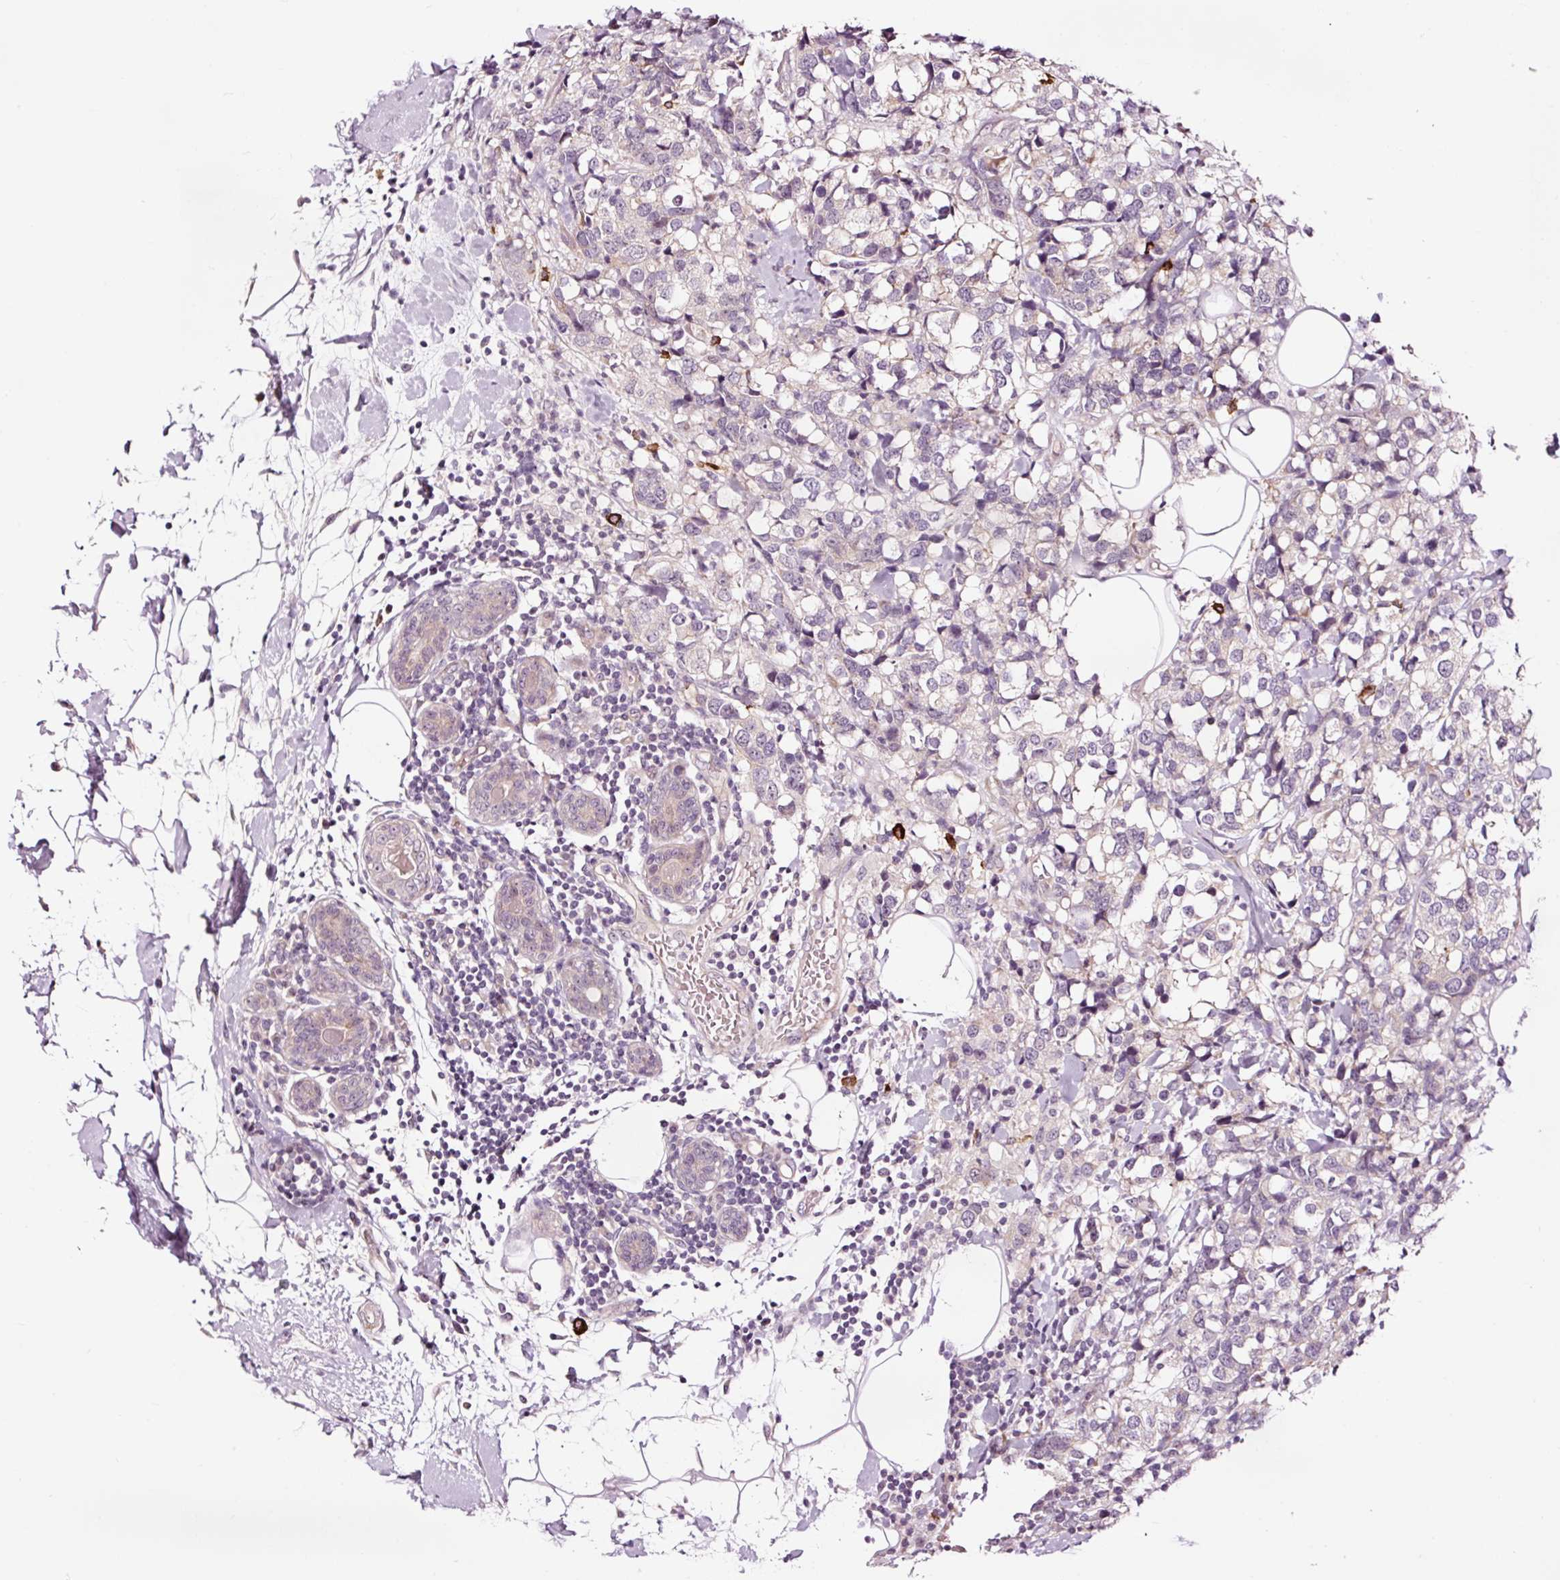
{"staining": {"intensity": "negative", "quantity": "none", "location": "none"}, "tissue": "breast cancer", "cell_type": "Tumor cells", "image_type": "cancer", "snomed": [{"axis": "morphology", "description": "Lobular carcinoma"}, {"axis": "topography", "description": "Breast"}], "caption": "Immunohistochemistry image of neoplastic tissue: human breast lobular carcinoma stained with DAB (3,3'-diaminobenzidine) reveals no significant protein expression in tumor cells. (DAB (3,3'-diaminobenzidine) immunohistochemistry (IHC), high magnification).", "gene": "UTP14A", "patient": {"sex": "female", "age": 59}}